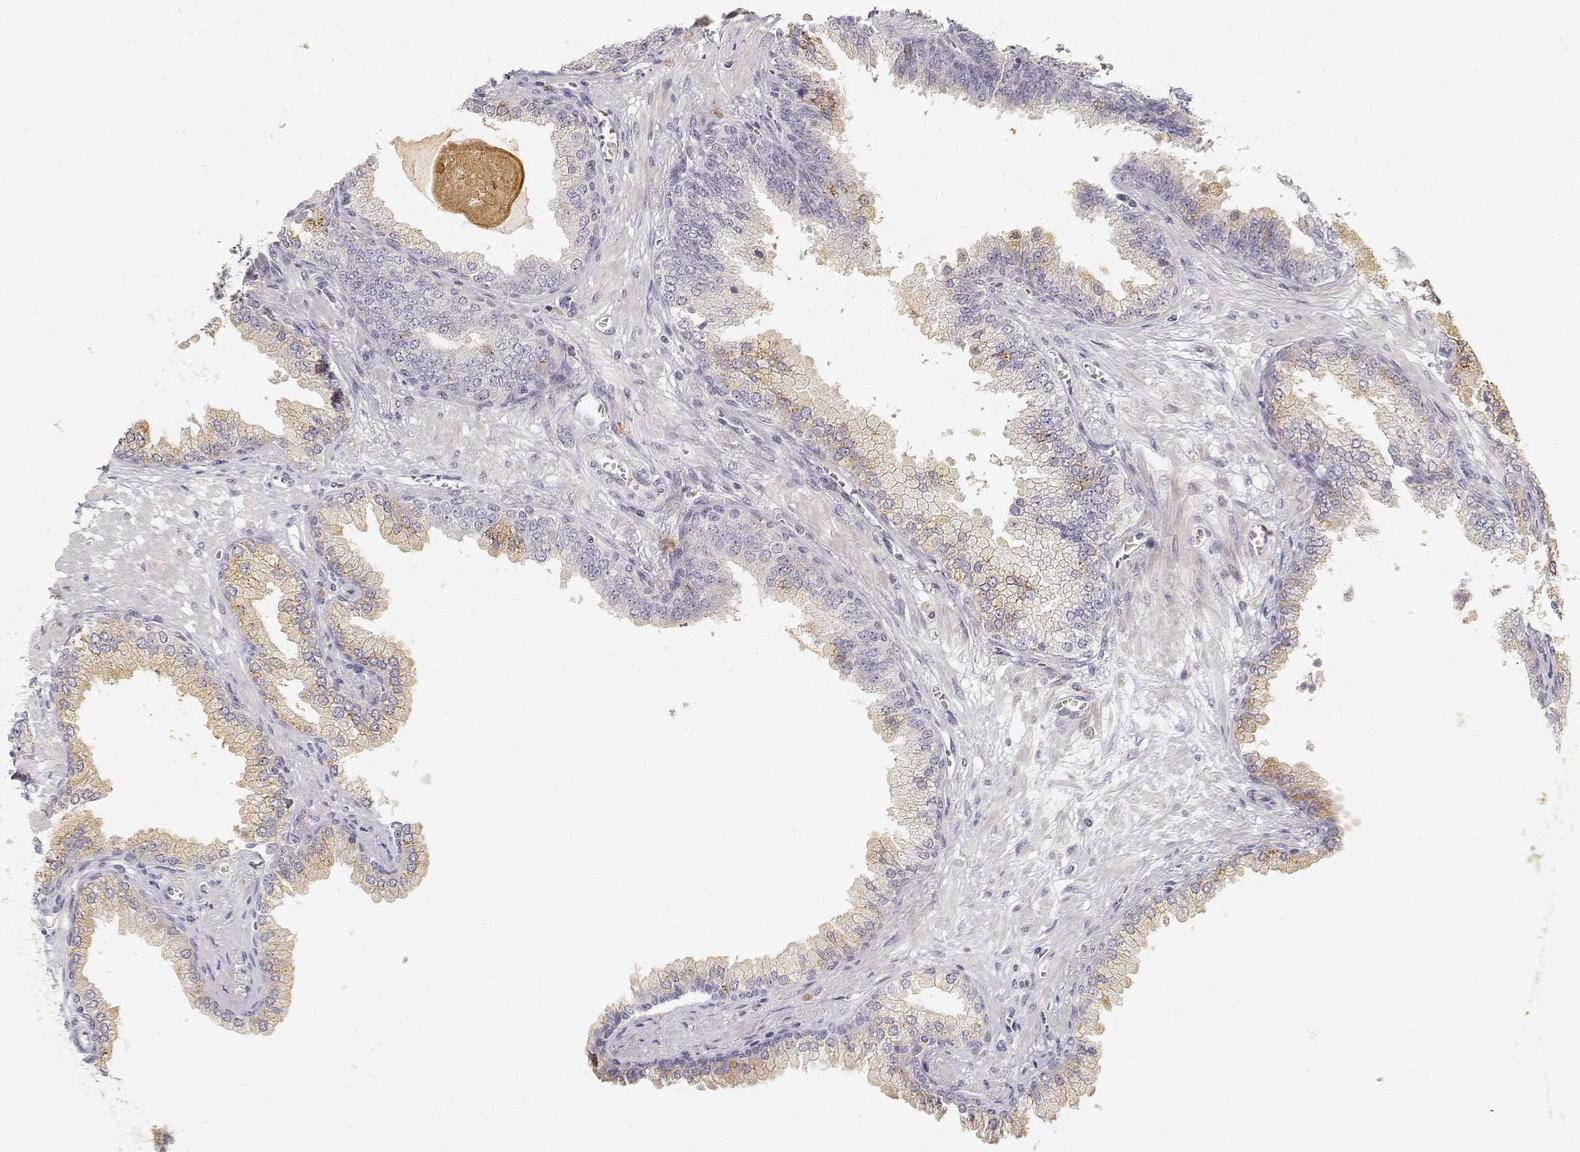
{"staining": {"intensity": "negative", "quantity": "none", "location": "none"}, "tissue": "prostate cancer", "cell_type": "Tumor cells", "image_type": "cancer", "snomed": [{"axis": "morphology", "description": "Adenocarcinoma, Low grade"}, {"axis": "topography", "description": "Prostate"}], "caption": "Immunohistochemical staining of human prostate cancer (adenocarcinoma (low-grade)) reveals no significant staining in tumor cells.", "gene": "GLIPR1L2", "patient": {"sex": "male", "age": 64}}